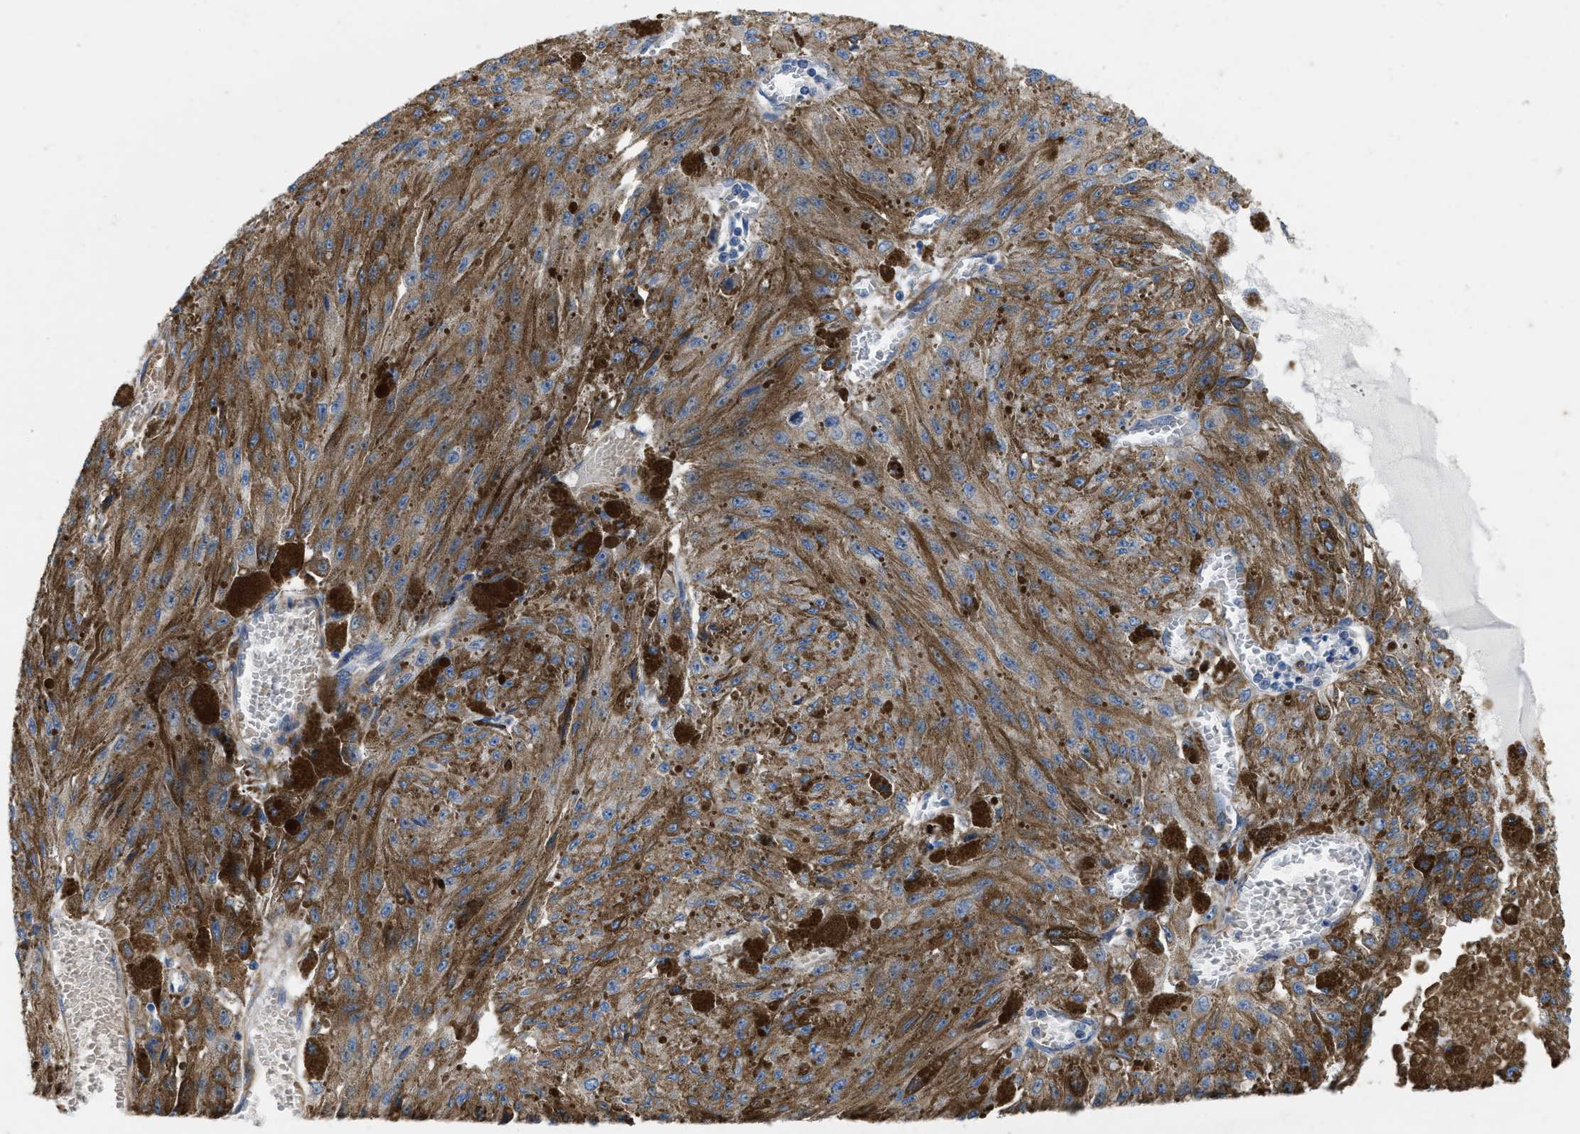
{"staining": {"intensity": "weak", "quantity": ">75%", "location": "cytoplasmic/membranous"}, "tissue": "melanoma", "cell_type": "Tumor cells", "image_type": "cancer", "snomed": [{"axis": "morphology", "description": "Malignant melanoma, NOS"}, {"axis": "topography", "description": "Other"}], "caption": "A high-resolution photomicrograph shows immunohistochemistry (IHC) staining of melanoma, which demonstrates weak cytoplasmic/membranous staining in about >75% of tumor cells. The staining was performed using DAB to visualize the protein expression in brown, while the nuclei were stained in blue with hematoxylin (Magnification: 20x).", "gene": "HSPB8", "patient": {"sex": "male", "age": 79}}